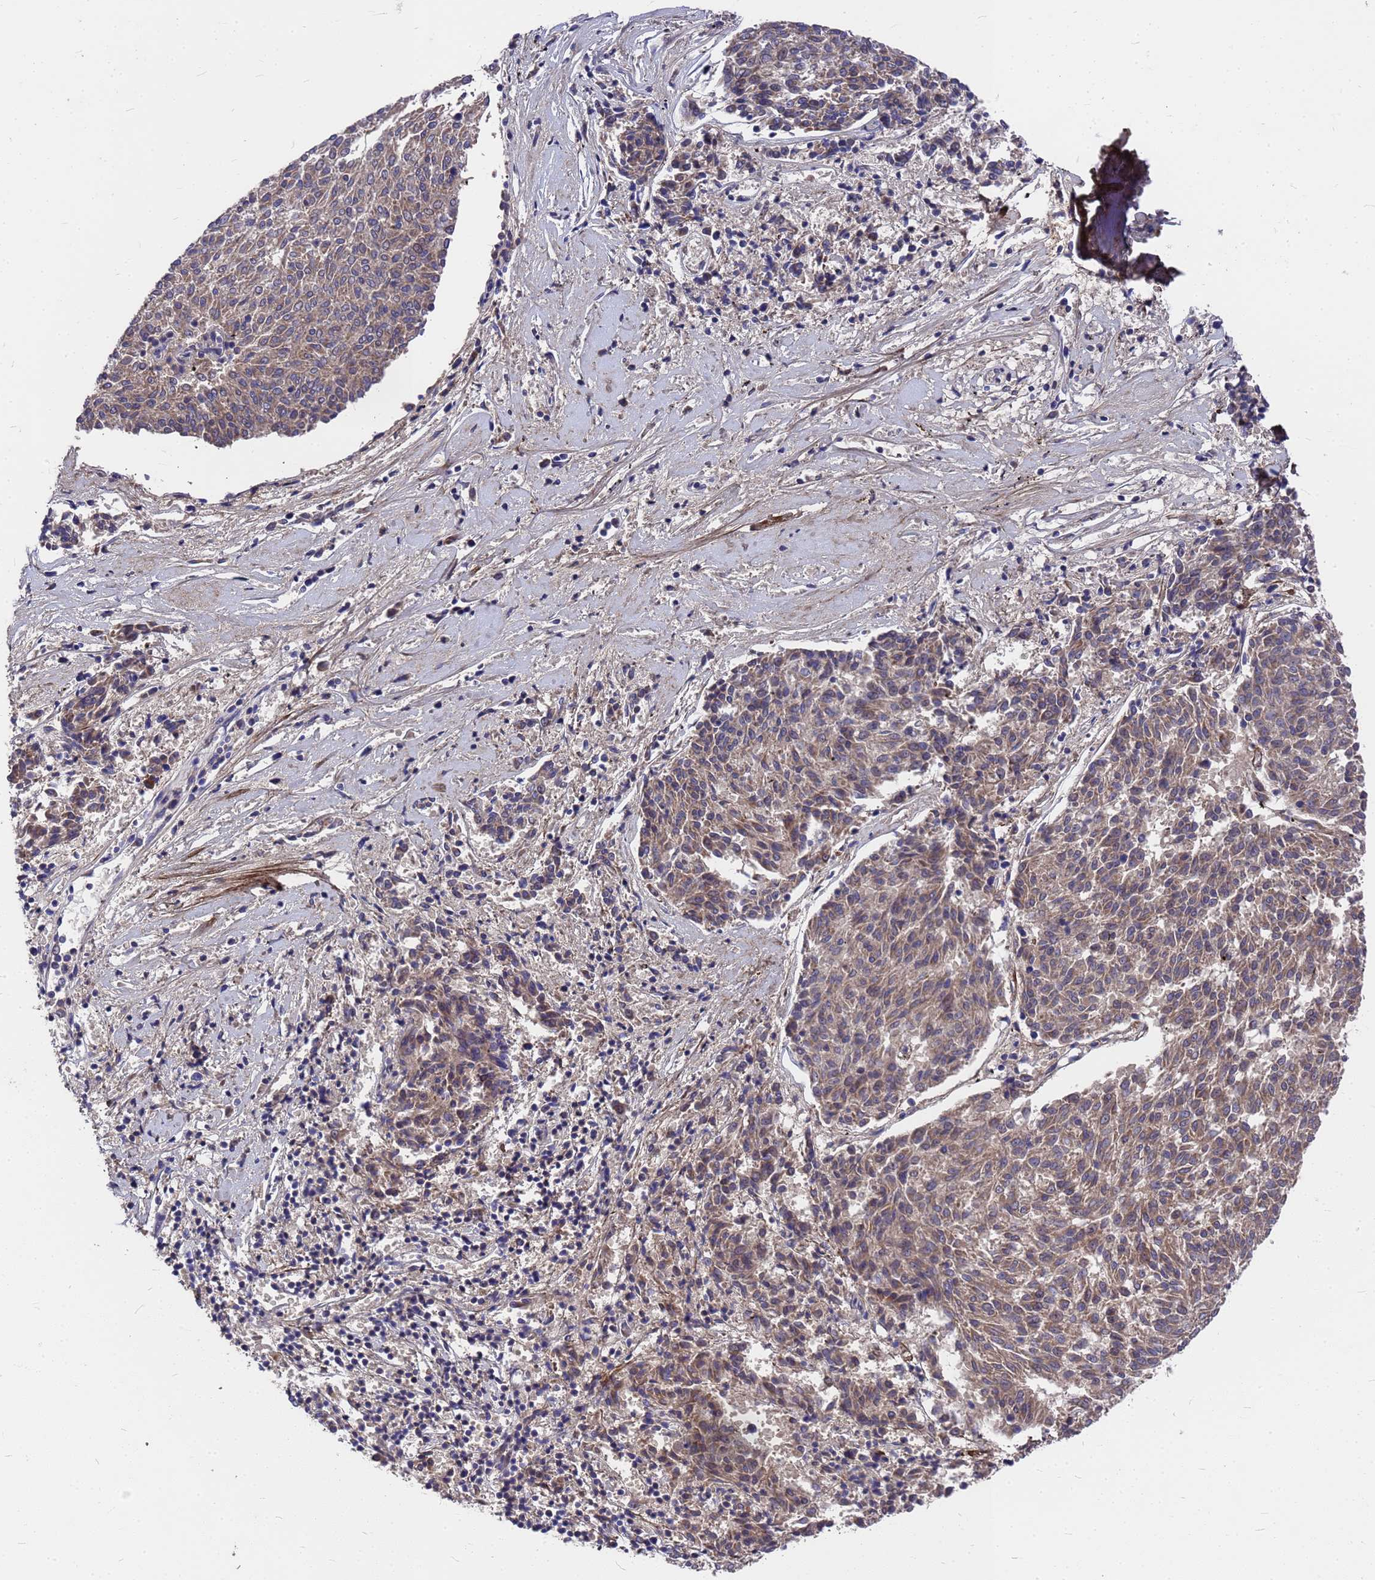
{"staining": {"intensity": "weak", "quantity": "<25%", "location": "cytoplasmic/membranous"}, "tissue": "melanoma", "cell_type": "Tumor cells", "image_type": "cancer", "snomed": [{"axis": "morphology", "description": "Malignant melanoma, NOS"}, {"axis": "topography", "description": "Skin"}], "caption": "Human malignant melanoma stained for a protein using IHC shows no expression in tumor cells.", "gene": "ZNF717", "patient": {"sex": "female", "age": 72}}